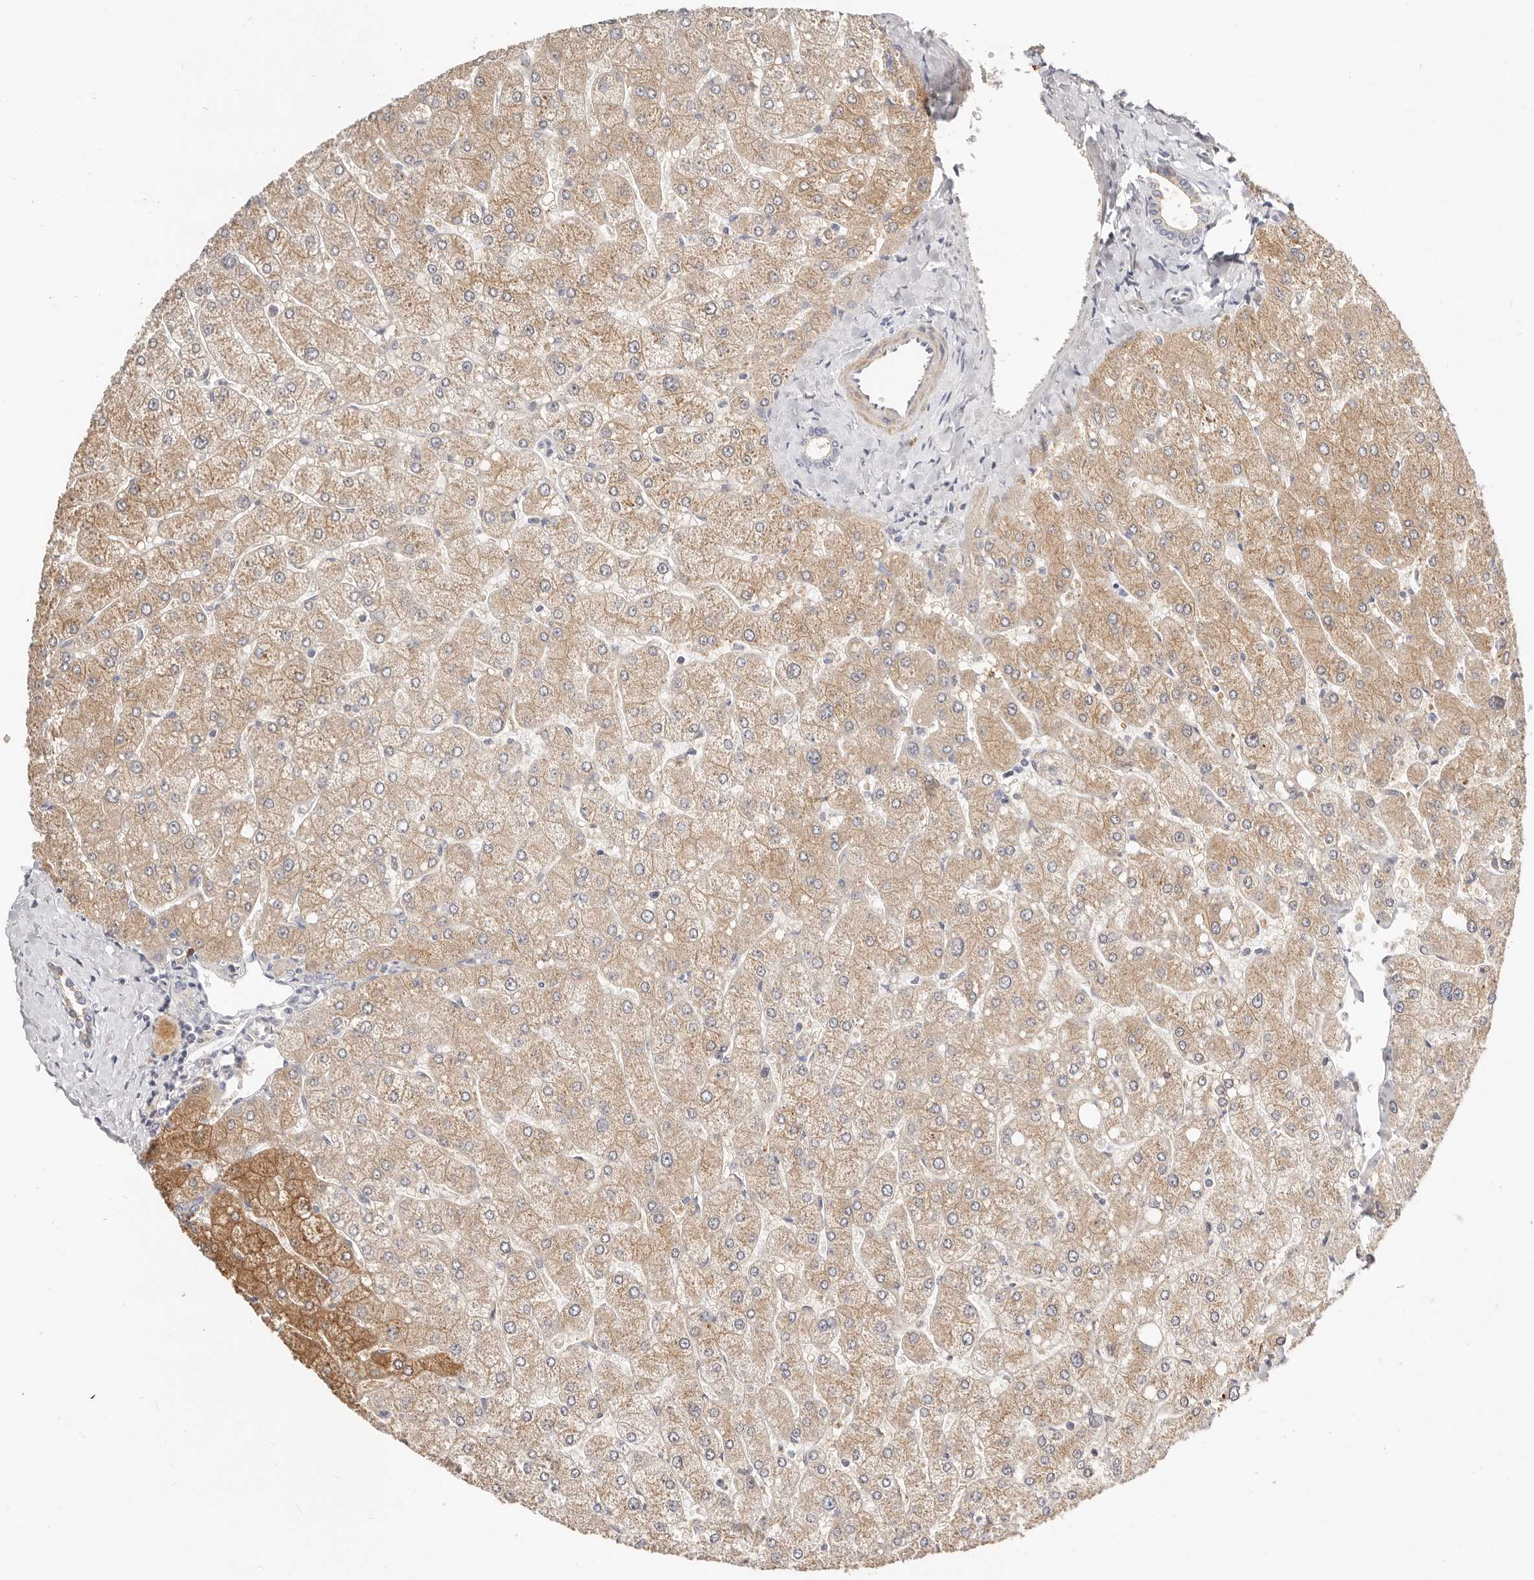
{"staining": {"intensity": "negative", "quantity": "none", "location": "none"}, "tissue": "liver", "cell_type": "Cholangiocytes", "image_type": "normal", "snomed": [{"axis": "morphology", "description": "Normal tissue, NOS"}, {"axis": "topography", "description": "Liver"}], "caption": "Immunohistochemistry of normal human liver demonstrates no positivity in cholangiocytes. (DAB (3,3'-diaminobenzidine) IHC, high magnification).", "gene": "ZRANB1", "patient": {"sex": "male", "age": 55}}